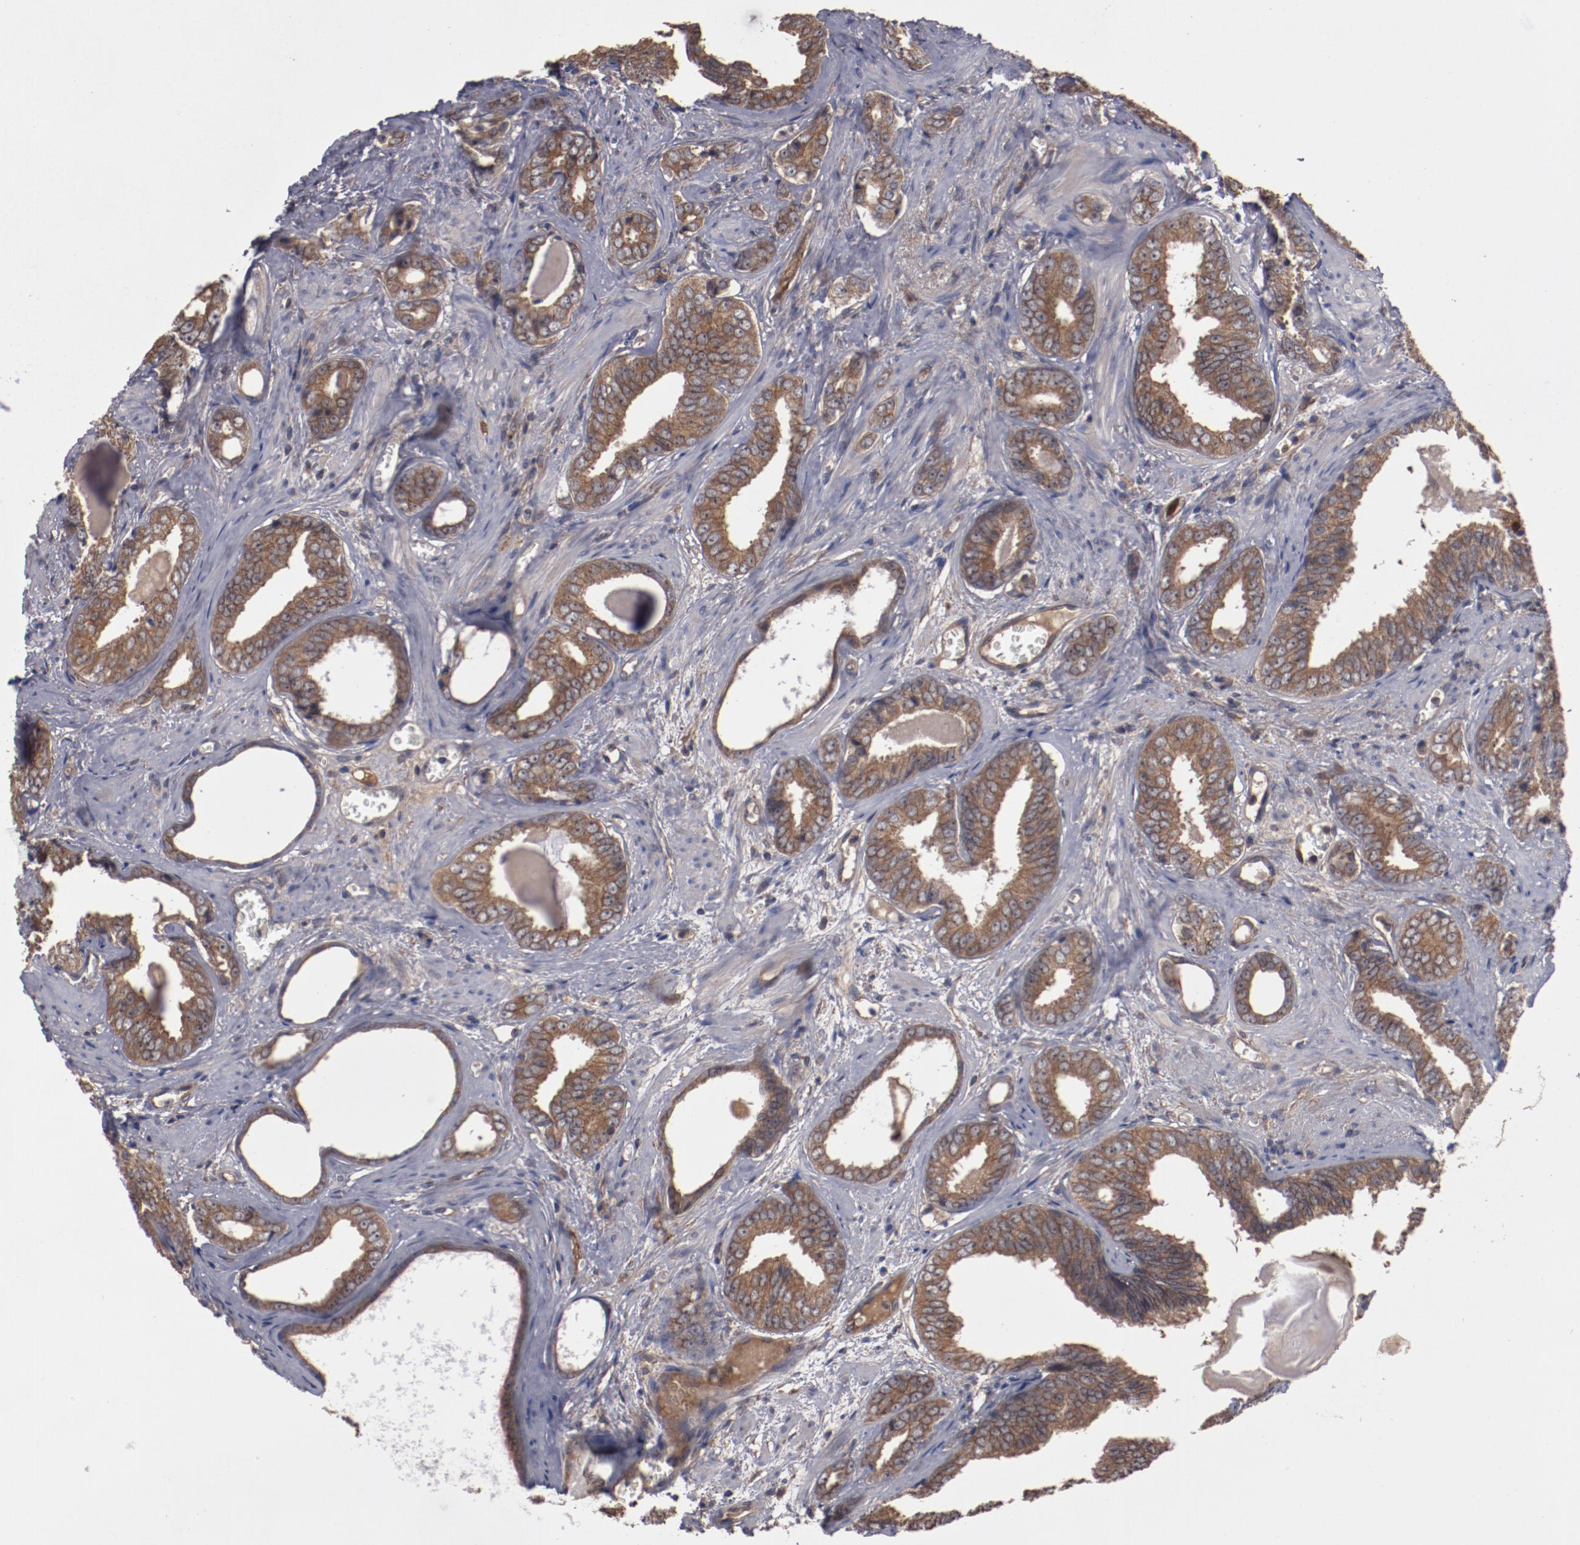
{"staining": {"intensity": "moderate", "quantity": ">75%", "location": "cytoplasmic/membranous"}, "tissue": "prostate cancer", "cell_type": "Tumor cells", "image_type": "cancer", "snomed": [{"axis": "morphology", "description": "Adenocarcinoma, Medium grade"}, {"axis": "topography", "description": "Prostate"}], "caption": "Immunohistochemistry image of human adenocarcinoma (medium-grade) (prostate) stained for a protein (brown), which reveals medium levels of moderate cytoplasmic/membranous staining in about >75% of tumor cells.", "gene": "DNAAF2", "patient": {"sex": "male", "age": 79}}